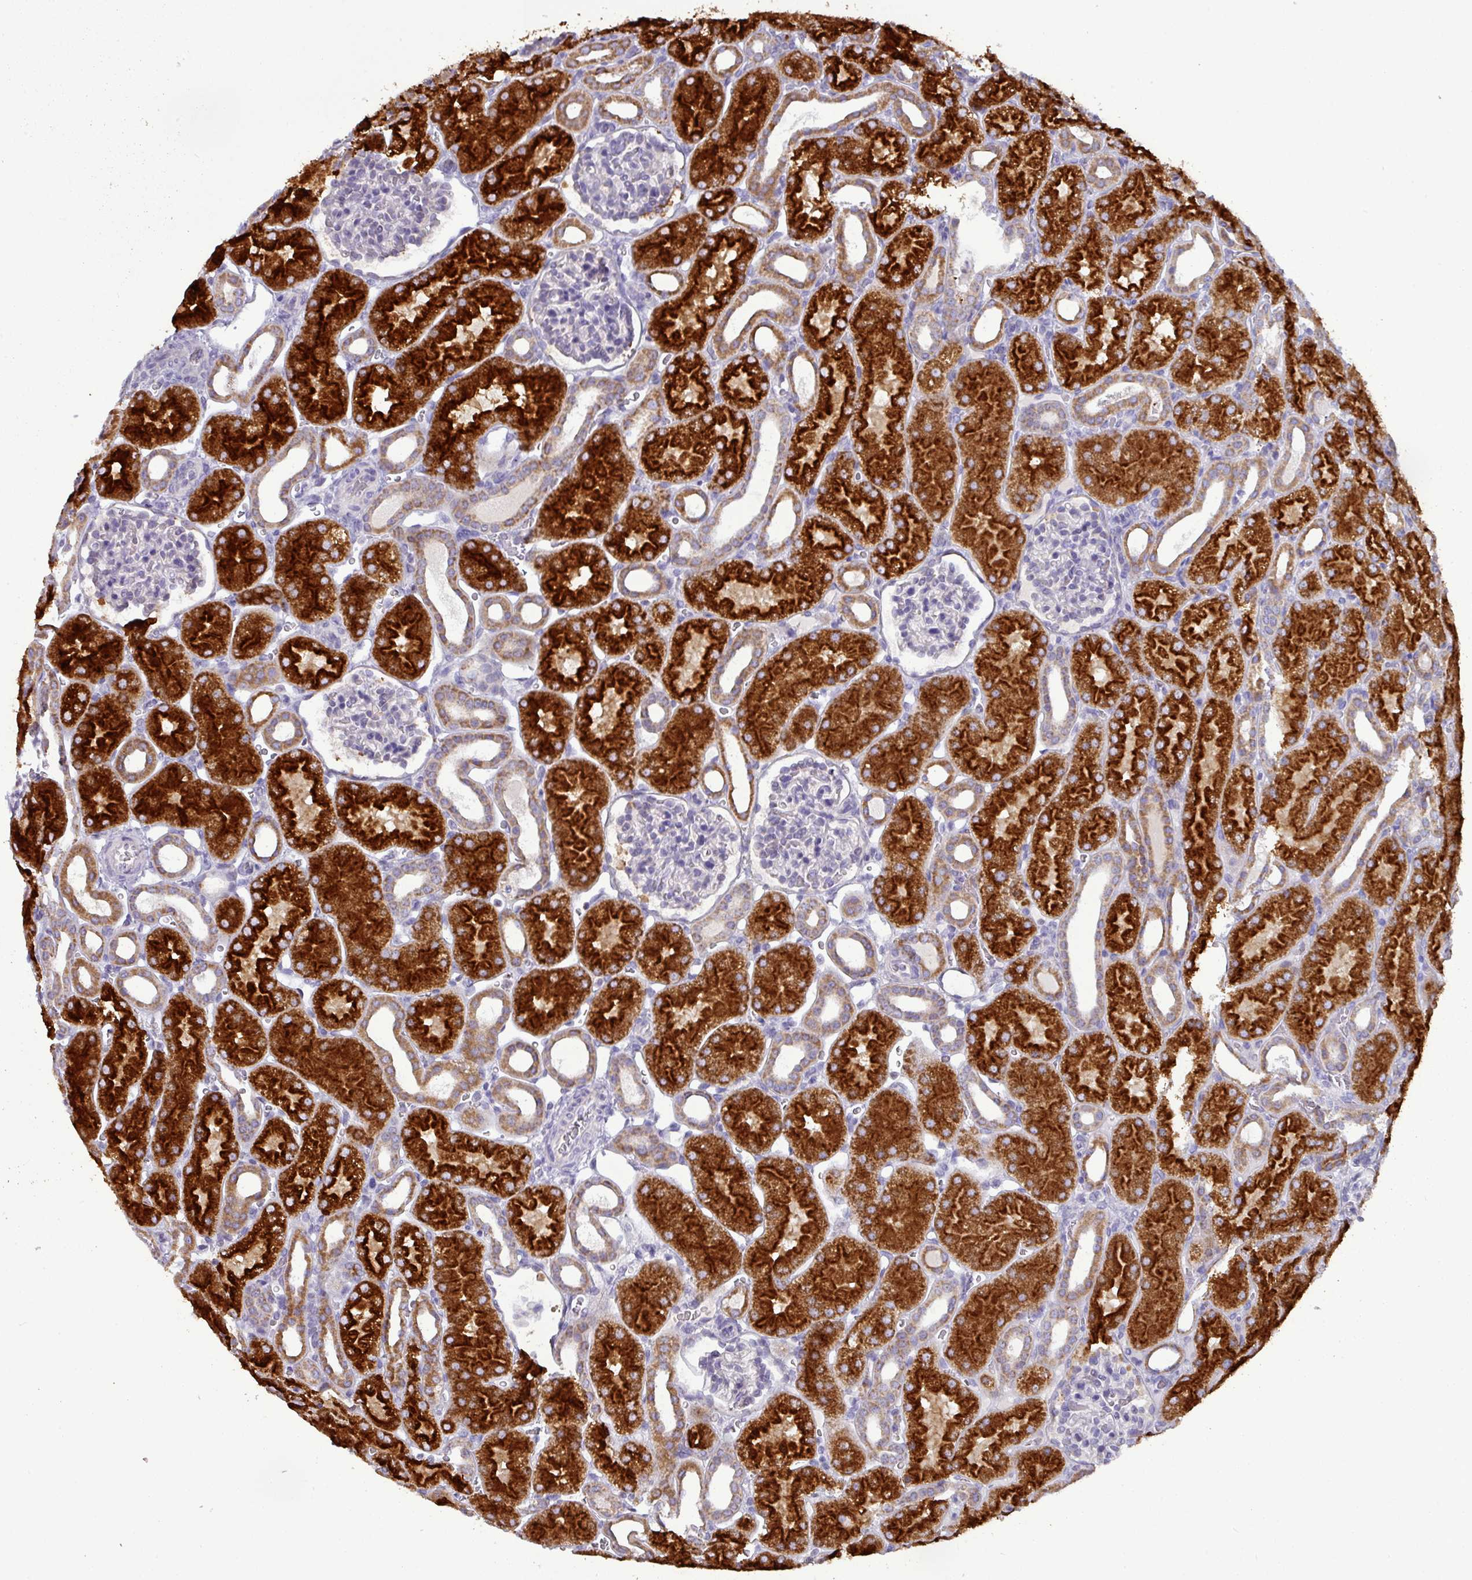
{"staining": {"intensity": "negative", "quantity": "none", "location": "none"}, "tissue": "kidney", "cell_type": "Cells in glomeruli", "image_type": "normal", "snomed": [{"axis": "morphology", "description": "Normal tissue, NOS"}, {"axis": "topography", "description": "Kidney"}], "caption": "A high-resolution histopathology image shows IHC staining of benign kidney, which reveals no significant expression in cells in glomeruli.", "gene": "TRAPPC1", "patient": {"sex": "male", "age": 2}}